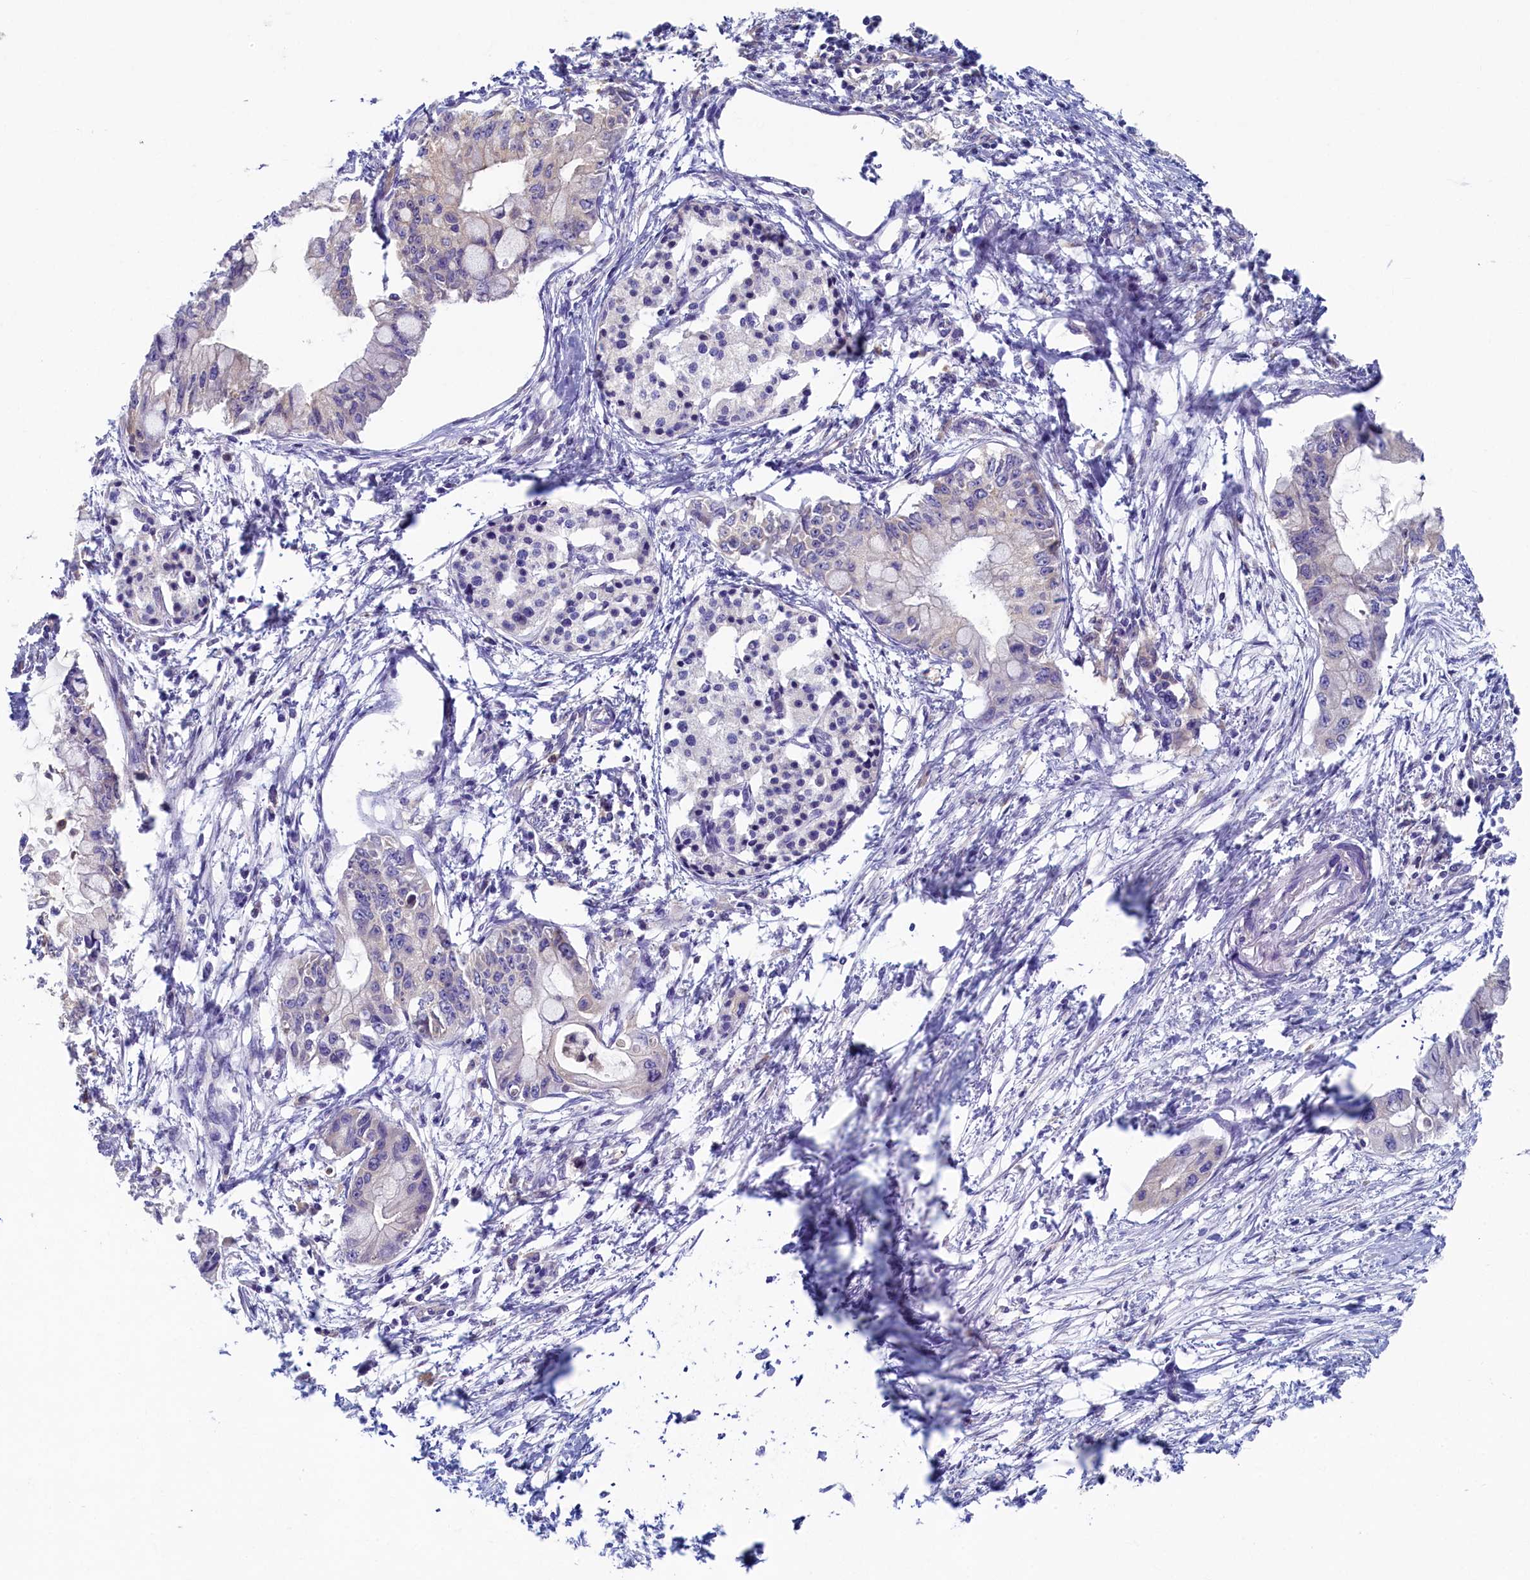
{"staining": {"intensity": "negative", "quantity": "none", "location": "none"}, "tissue": "pancreatic cancer", "cell_type": "Tumor cells", "image_type": "cancer", "snomed": [{"axis": "morphology", "description": "Adenocarcinoma, NOS"}, {"axis": "topography", "description": "Pancreas"}], "caption": "The immunohistochemistry image has no significant expression in tumor cells of pancreatic adenocarcinoma tissue.", "gene": "TIMM8B", "patient": {"sex": "male", "age": 48}}